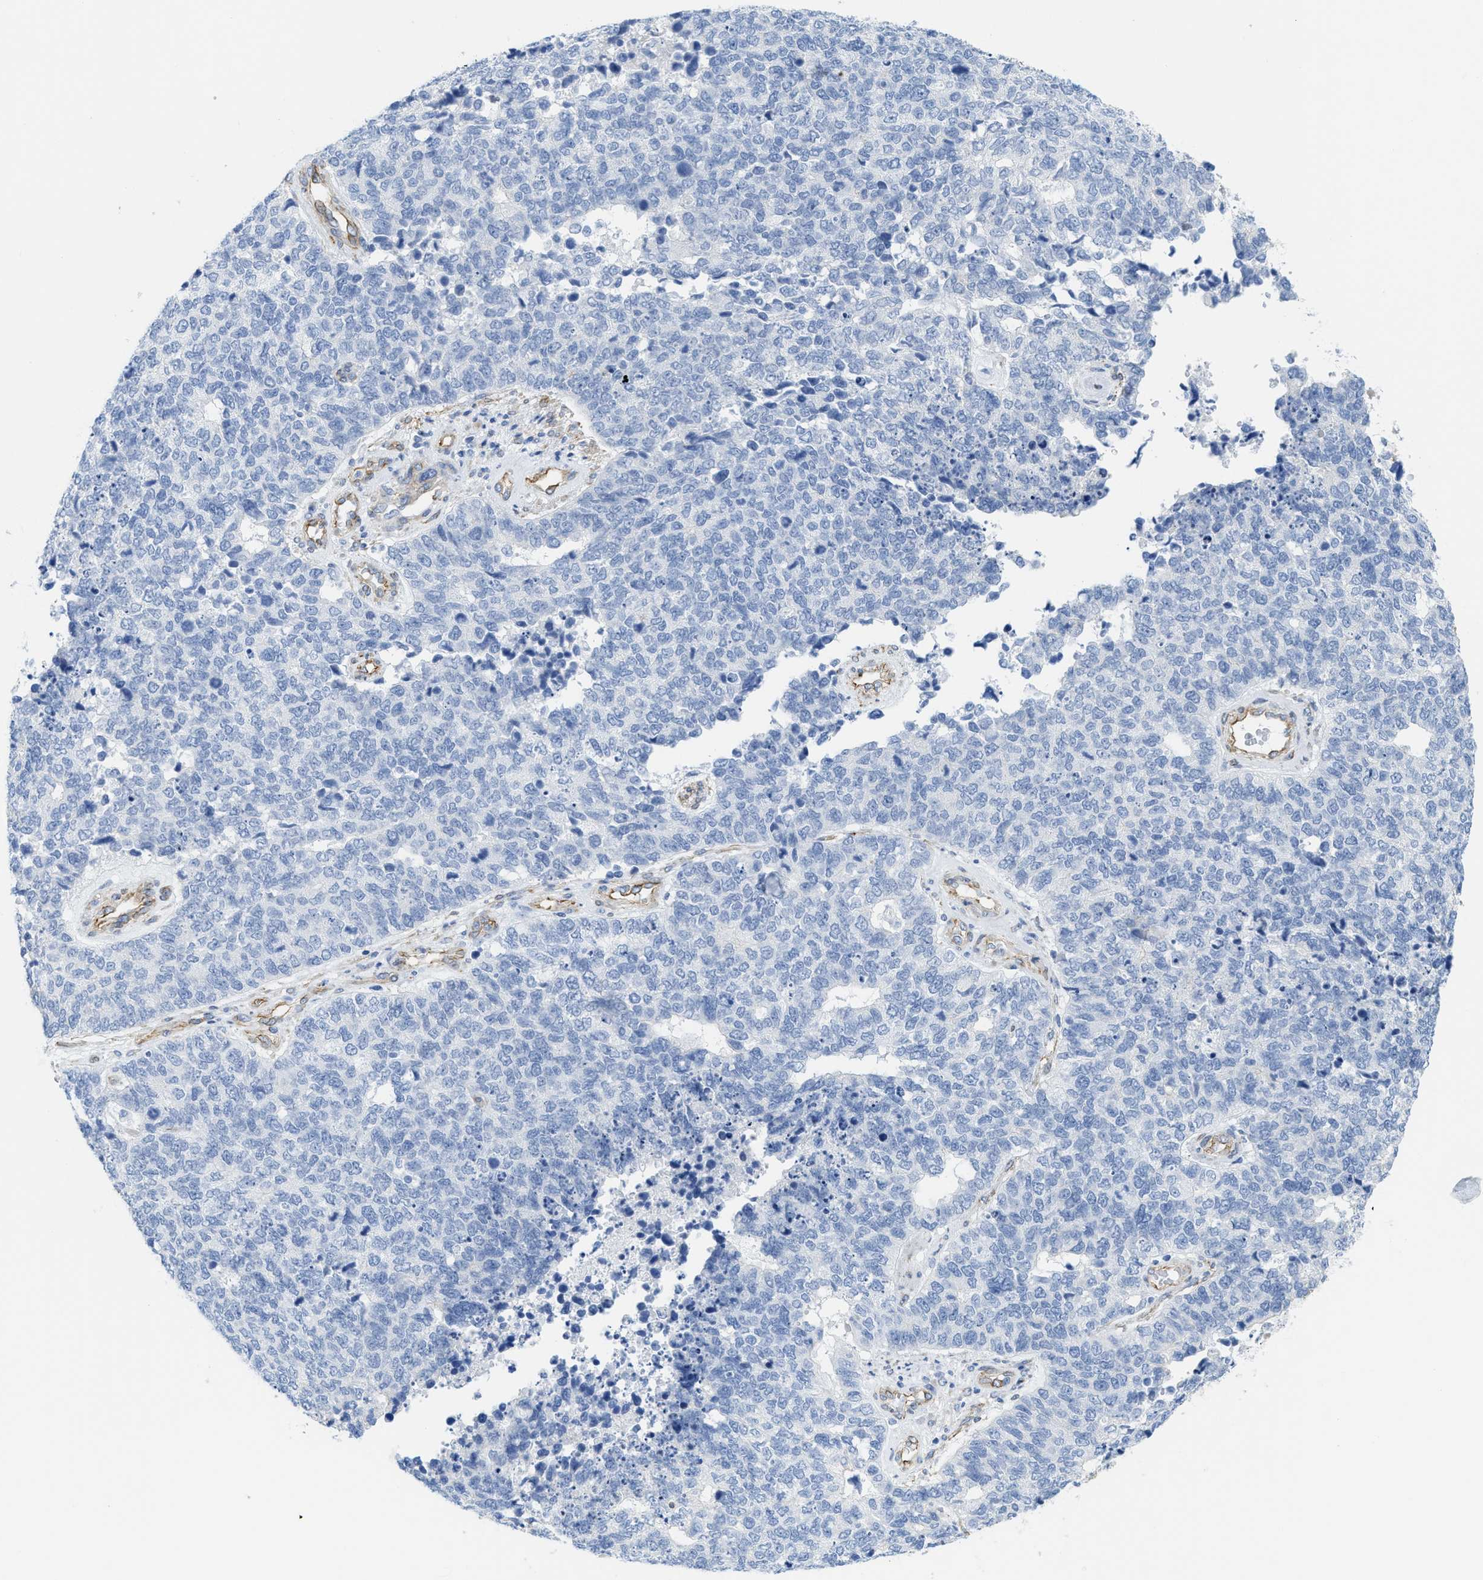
{"staining": {"intensity": "negative", "quantity": "none", "location": "none"}, "tissue": "cervical cancer", "cell_type": "Tumor cells", "image_type": "cancer", "snomed": [{"axis": "morphology", "description": "Squamous cell carcinoma, NOS"}, {"axis": "topography", "description": "Cervix"}], "caption": "Photomicrograph shows no significant protein positivity in tumor cells of cervical cancer (squamous cell carcinoma). (DAB (3,3'-diaminobenzidine) immunohistochemistry visualized using brightfield microscopy, high magnification).", "gene": "TUB", "patient": {"sex": "female", "age": 63}}